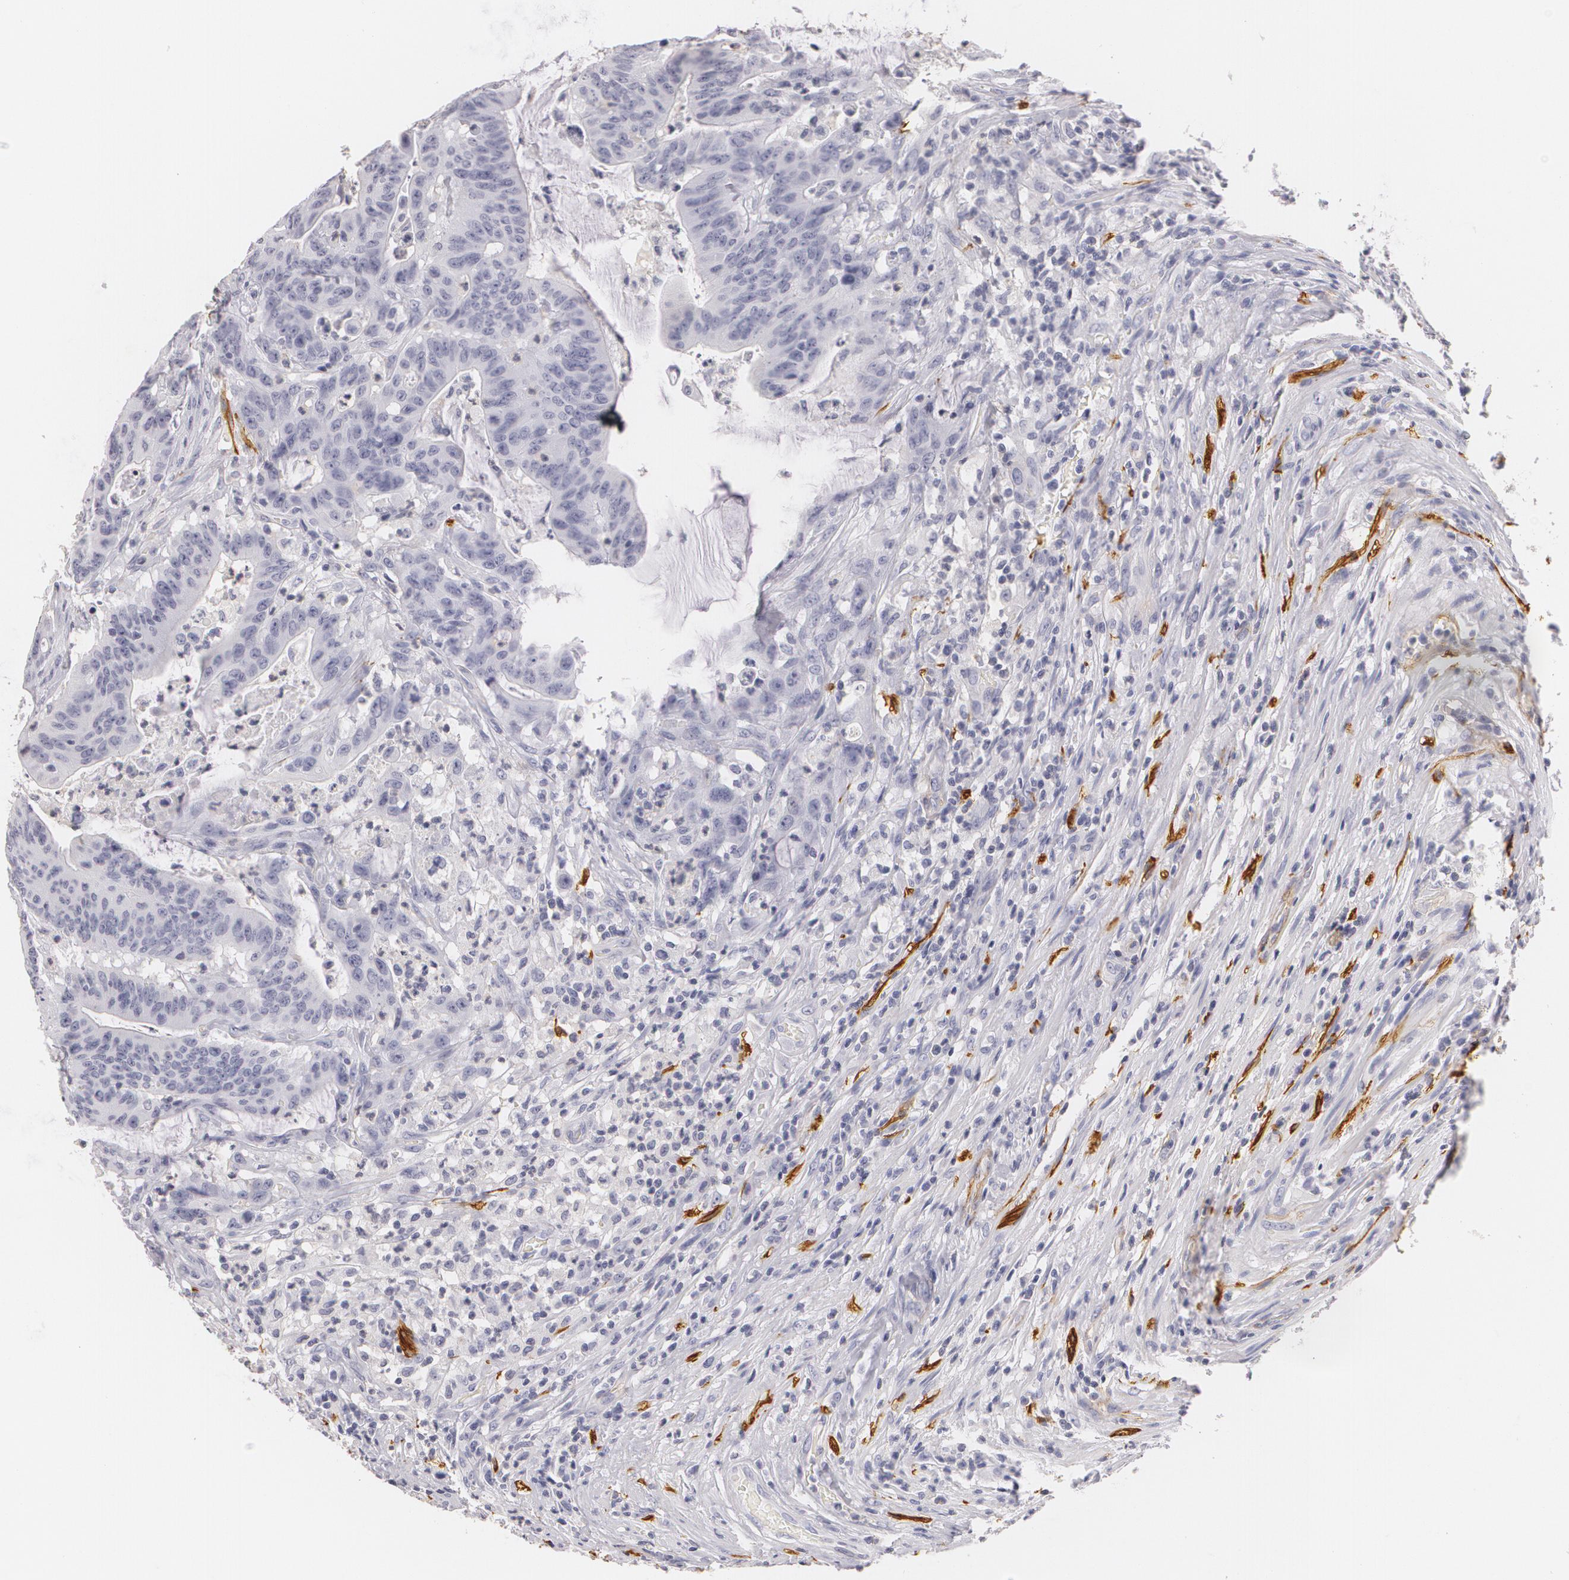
{"staining": {"intensity": "negative", "quantity": "none", "location": "none"}, "tissue": "colorectal cancer", "cell_type": "Tumor cells", "image_type": "cancer", "snomed": [{"axis": "morphology", "description": "Adenocarcinoma, NOS"}, {"axis": "topography", "description": "Colon"}], "caption": "This is an IHC photomicrograph of human colorectal cancer (adenocarcinoma). There is no staining in tumor cells.", "gene": "NGFR", "patient": {"sex": "male", "age": 54}}